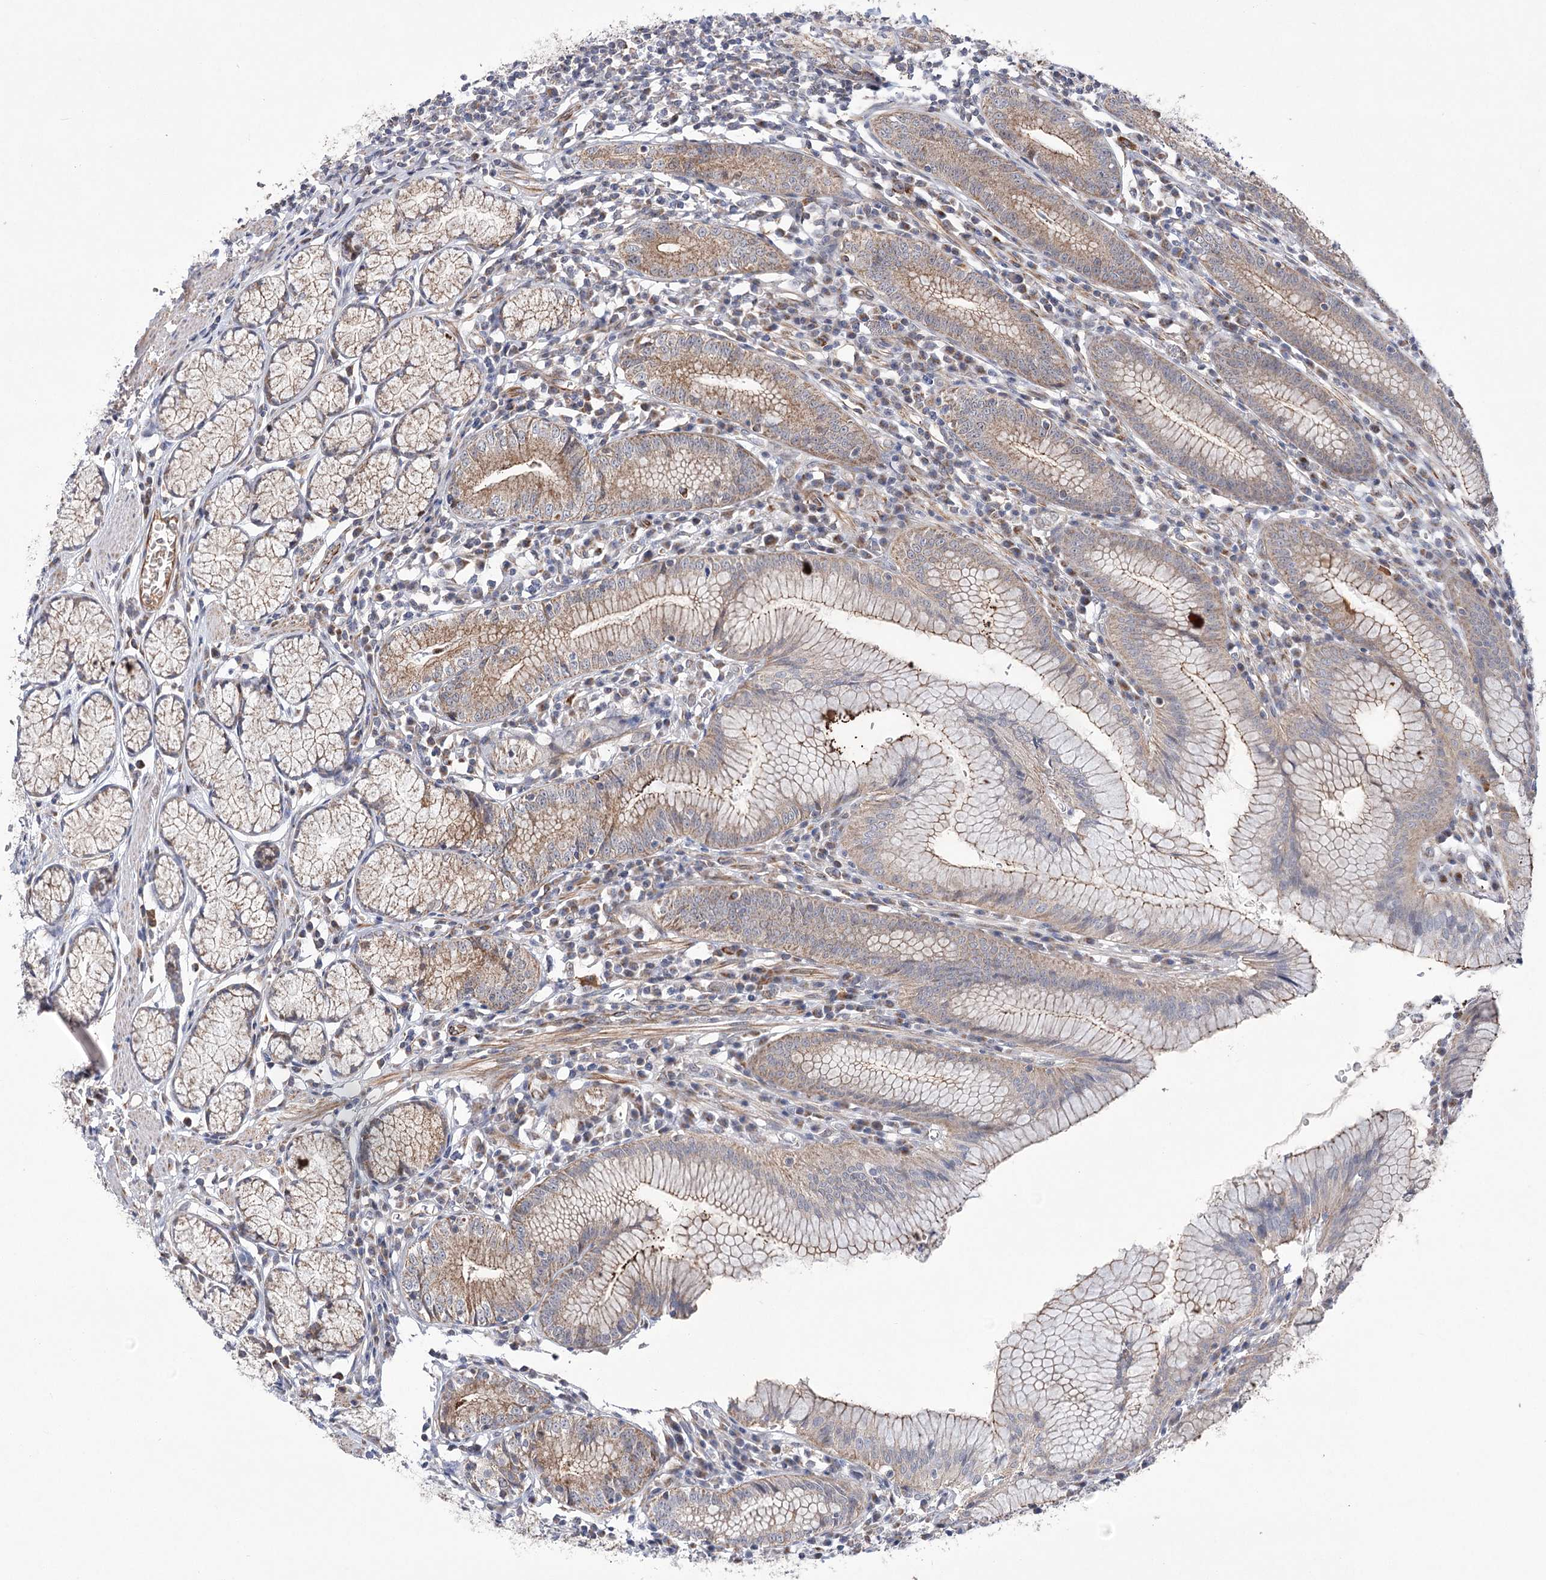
{"staining": {"intensity": "strong", "quantity": "25%-75%", "location": "cytoplasmic/membranous"}, "tissue": "stomach", "cell_type": "Glandular cells", "image_type": "normal", "snomed": [{"axis": "morphology", "description": "Normal tissue, NOS"}, {"axis": "topography", "description": "Stomach"}], "caption": "Protein analysis of unremarkable stomach shows strong cytoplasmic/membranous positivity in about 25%-75% of glandular cells. The staining was performed using DAB, with brown indicating positive protein expression. Nuclei are stained blue with hematoxylin.", "gene": "ECHDC3", "patient": {"sex": "male", "age": 55}}